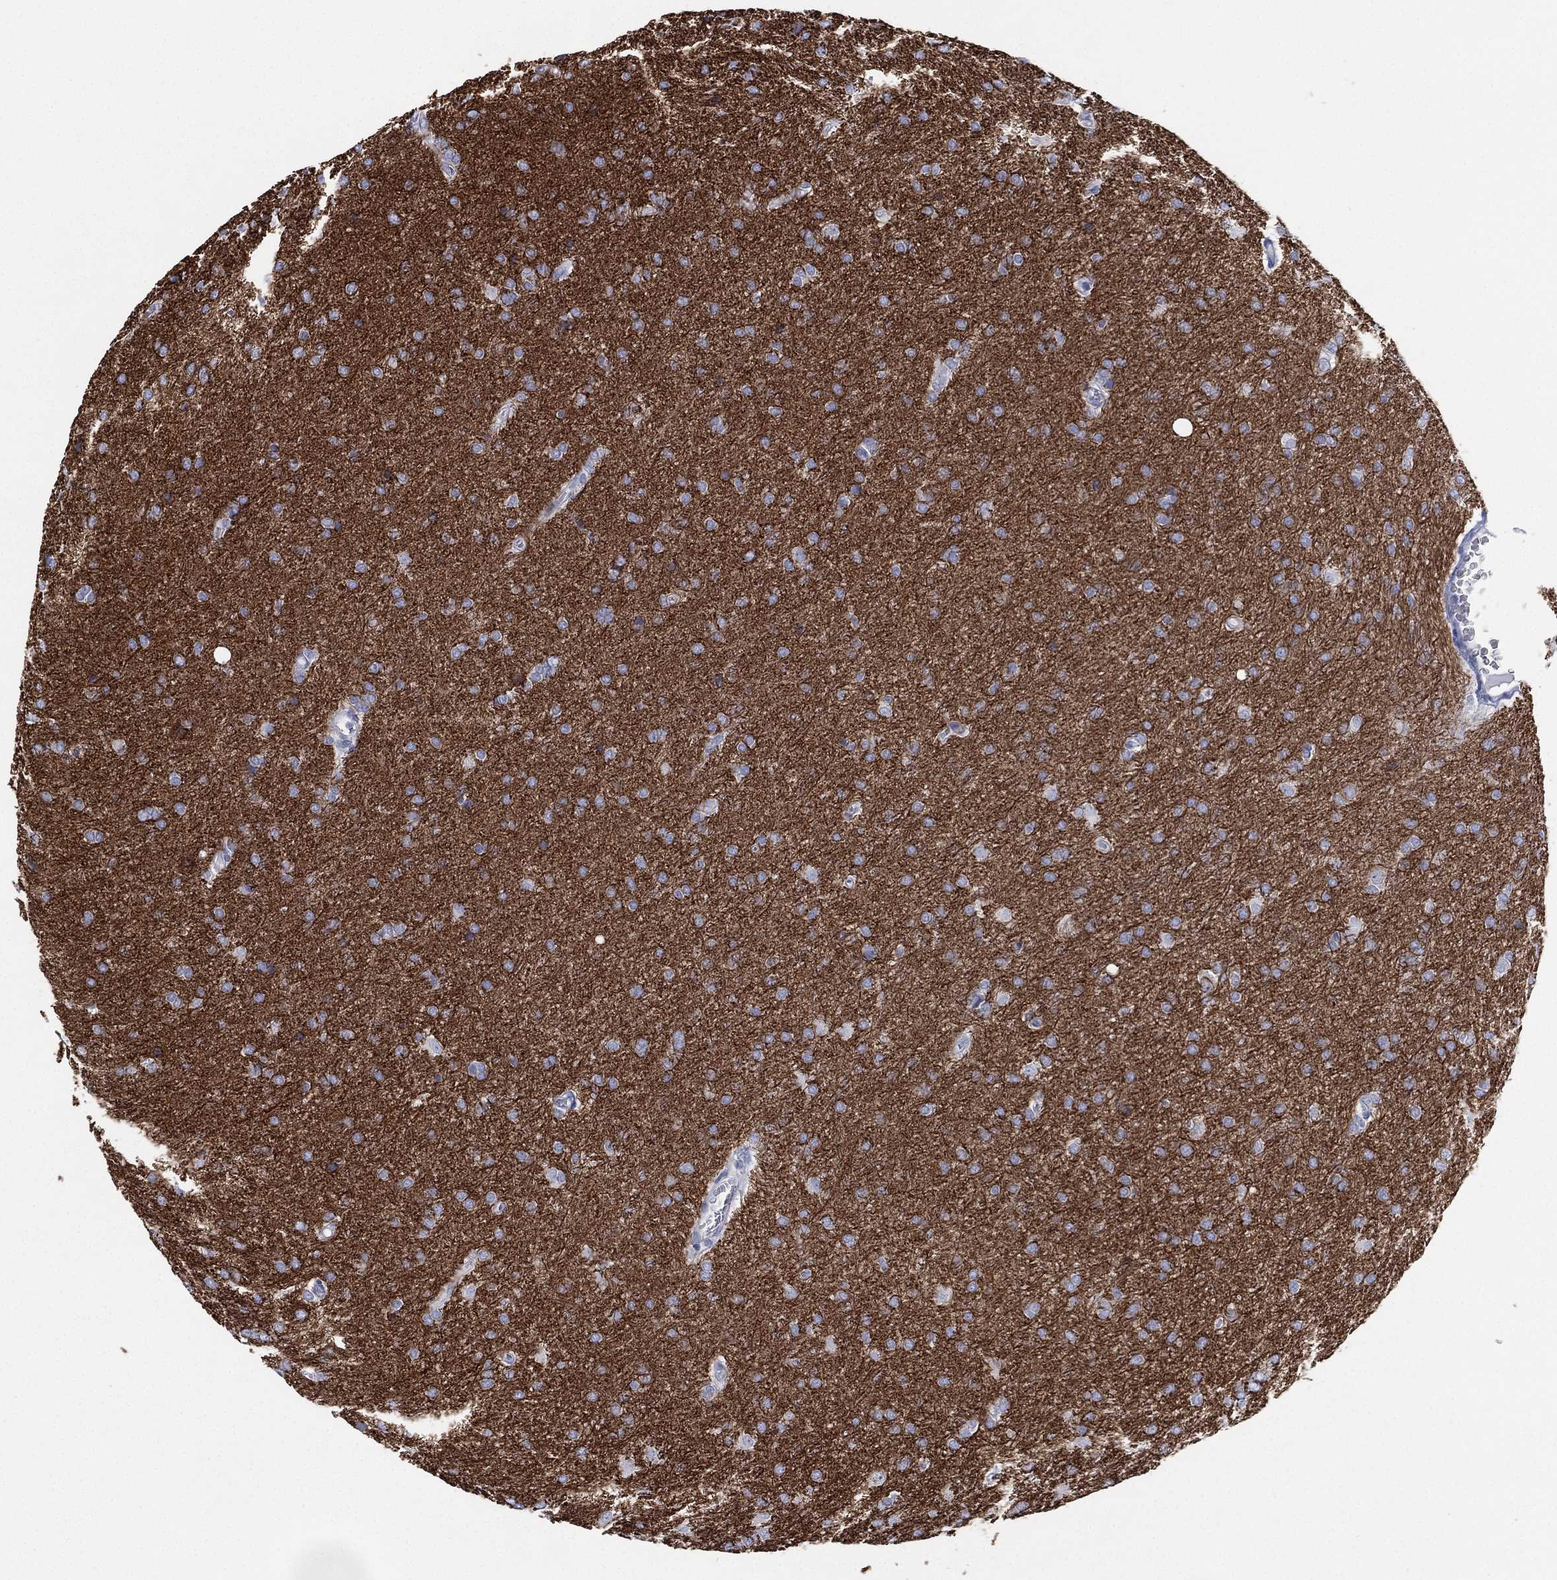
{"staining": {"intensity": "strong", "quantity": "<25%", "location": "cytoplasmic/membranous"}, "tissue": "glioma", "cell_type": "Tumor cells", "image_type": "cancer", "snomed": [{"axis": "morphology", "description": "Glioma, malignant, Low grade"}, {"axis": "topography", "description": "Brain"}], "caption": "This photomicrograph shows IHC staining of malignant low-grade glioma, with medium strong cytoplasmic/membranous expression in about <25% of tumor cells.", "gene": "INA", "patient": {"sex": "female", "age": 32}}